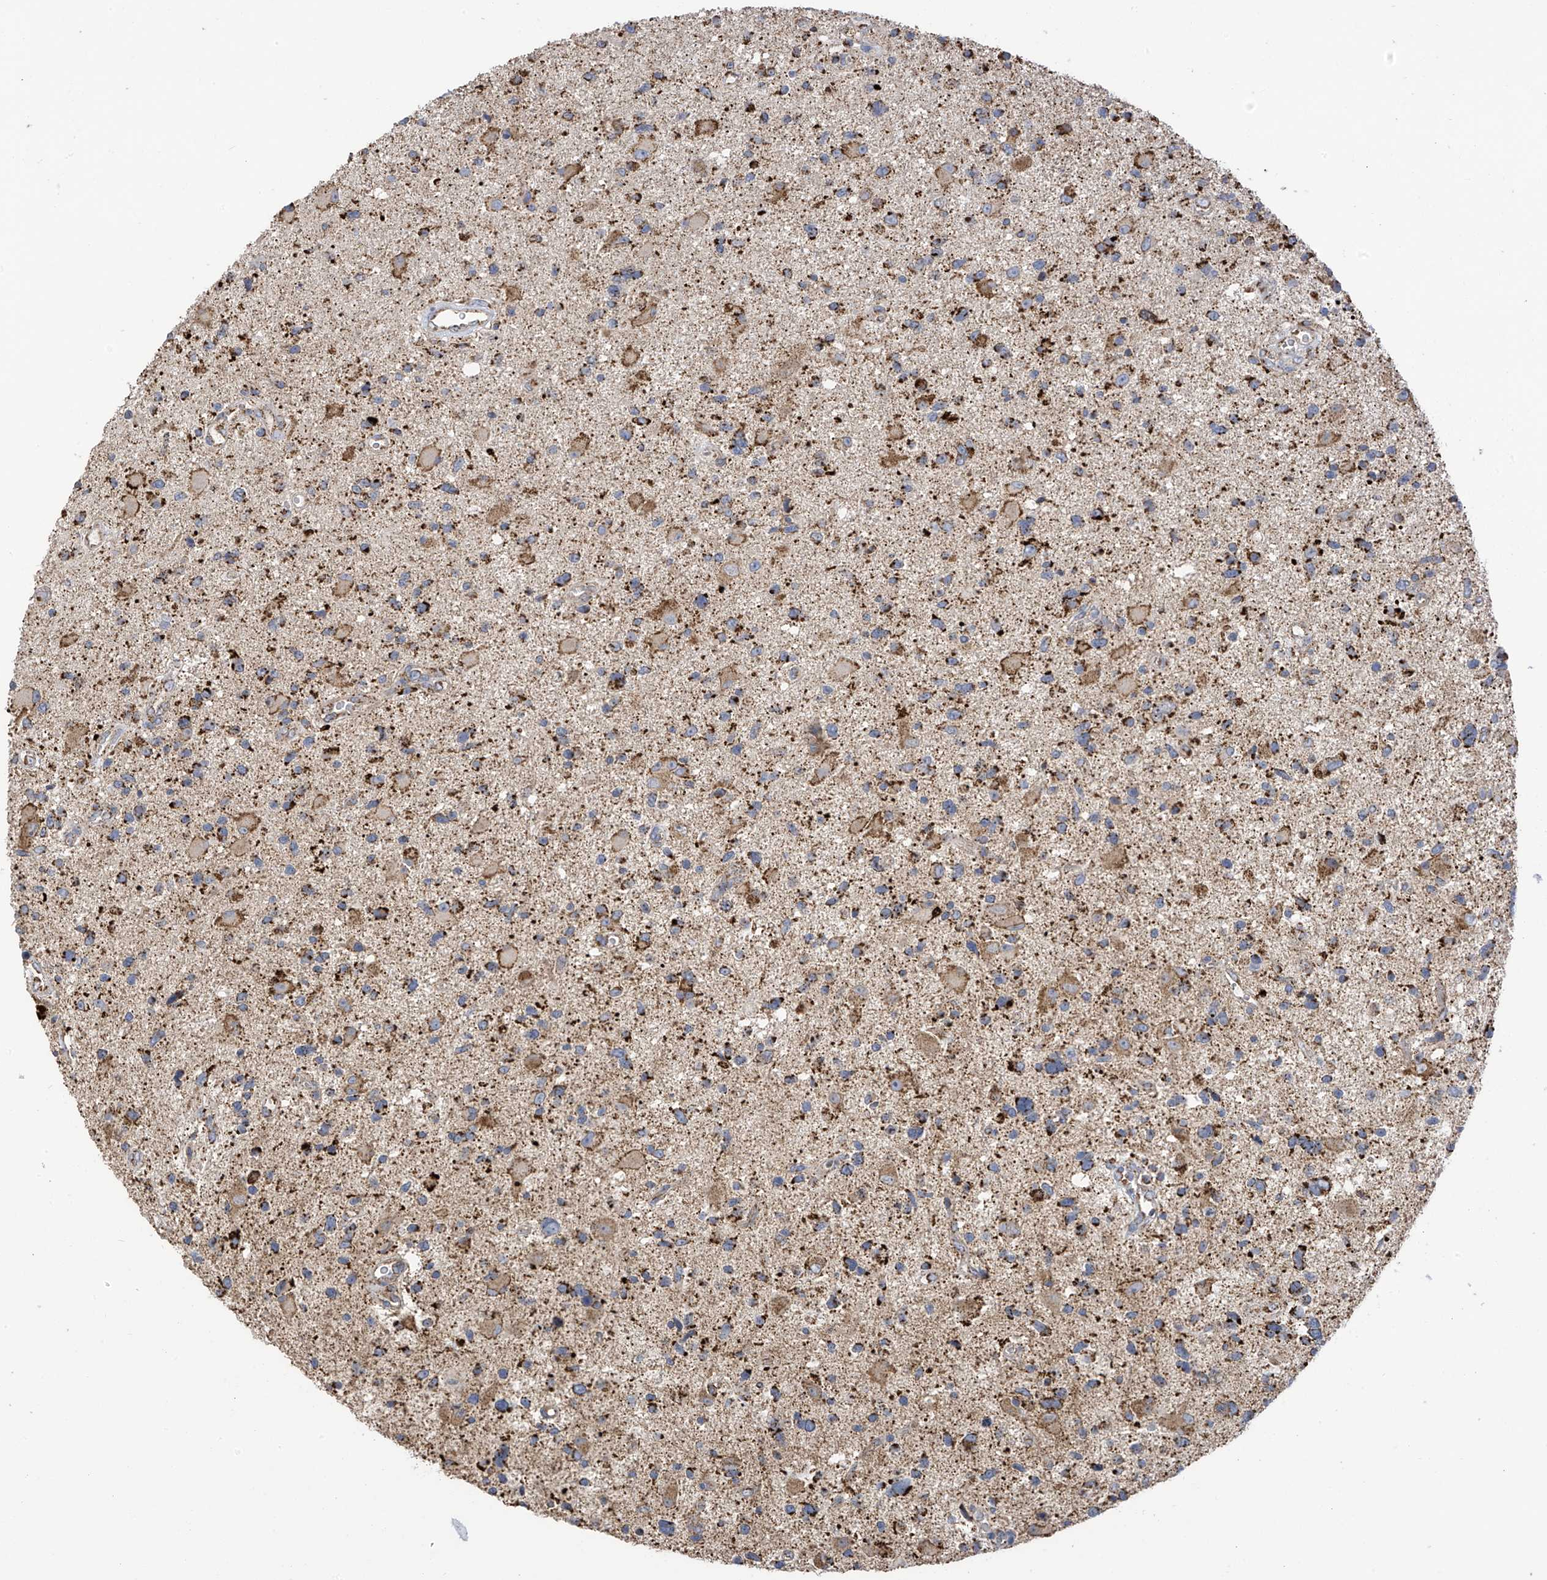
{"staining": {"intensity": "strong", "quantity": "25%-75%", "location": "cytoplasmic/membranous"}, "tissue": "glioma", "cell_type": "Tumor cells", "image_type": "cancer", "snomed": [{"axis": "morphology", "description": "Glioma, malignant, High grade"}, {"axis": "topography", "description": "Brain"}], "caption": "Malignant glioma (high-grade) was stained to show a protein in brown. There is high levels of strong cytoplasmic/membranous expression in approximately 25%-75% of tumor cells. (Brightfield microscopy of DAB IHC at high magnification).", "gene": "PNPT1", "patient": {"sex": "male", "age": 33}}